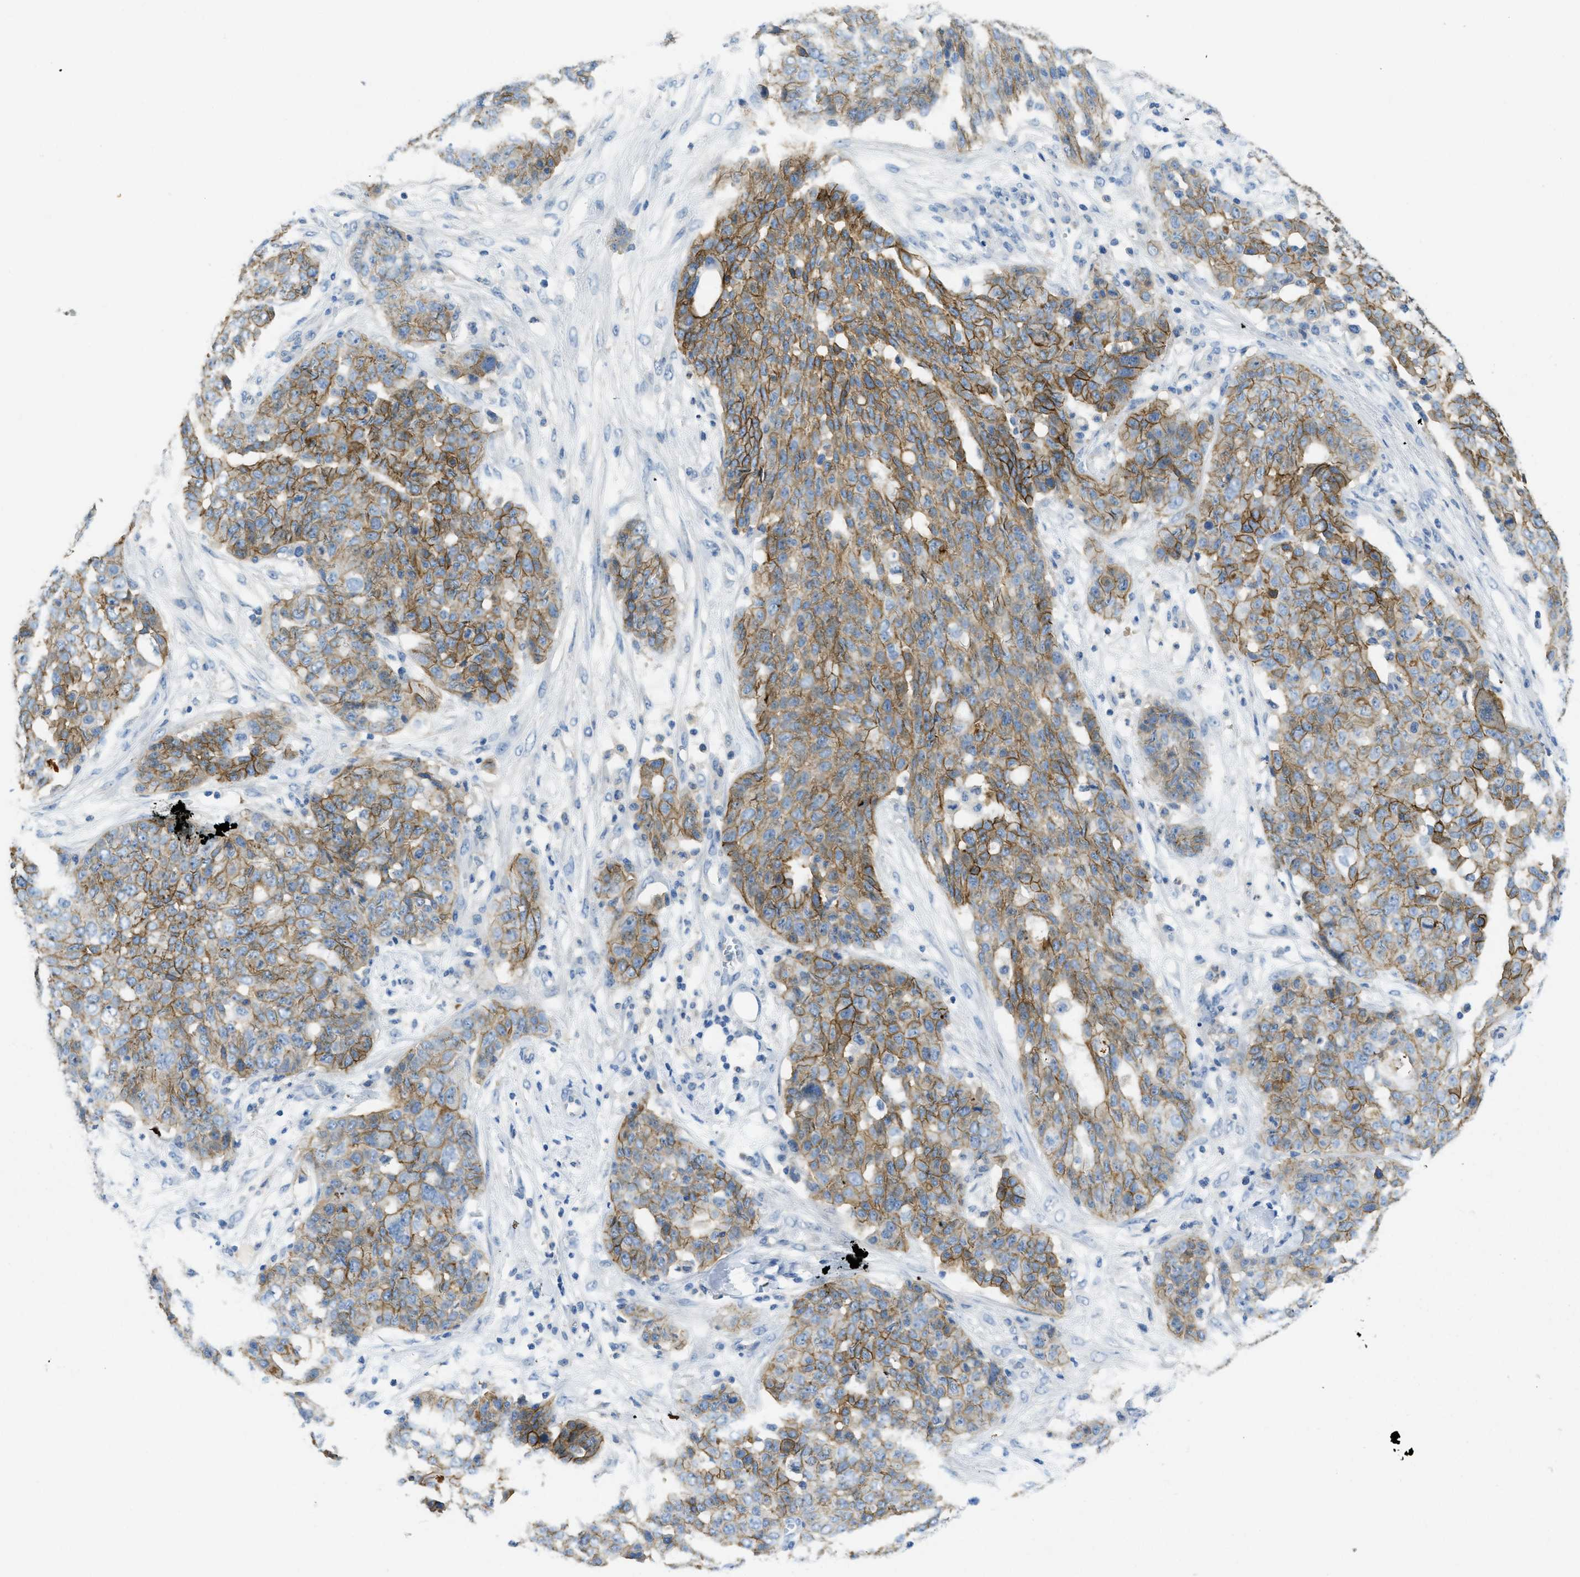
{"staining": {"intensity": "moderate", "quantity": ">75%", "location": "cytoplasmic/membranous"}, "tissue": "ovarian cancer", "cell_type": "Tumor cells", "image_type": "cancer", "snomed": [{"axis": "morphology", "description": "Cystadenocarcinoma, serous, NOS"}, {"axis": "topography", "description": "Soft tissue"}, {"axis": "topography", "description": "Ovary"}], "caption": "Immunohistochemical staining of human ovarian cancer (serous cystadenocarcinoma) demonstrates moderate cytoplasmic/membranous protein staining in approximately >75% of tumor cells. (Brightfield microscopy of DAB IHC at high magnification).", "gene": "CNNM4", "patient": {"sex": "female", "age": 57}}